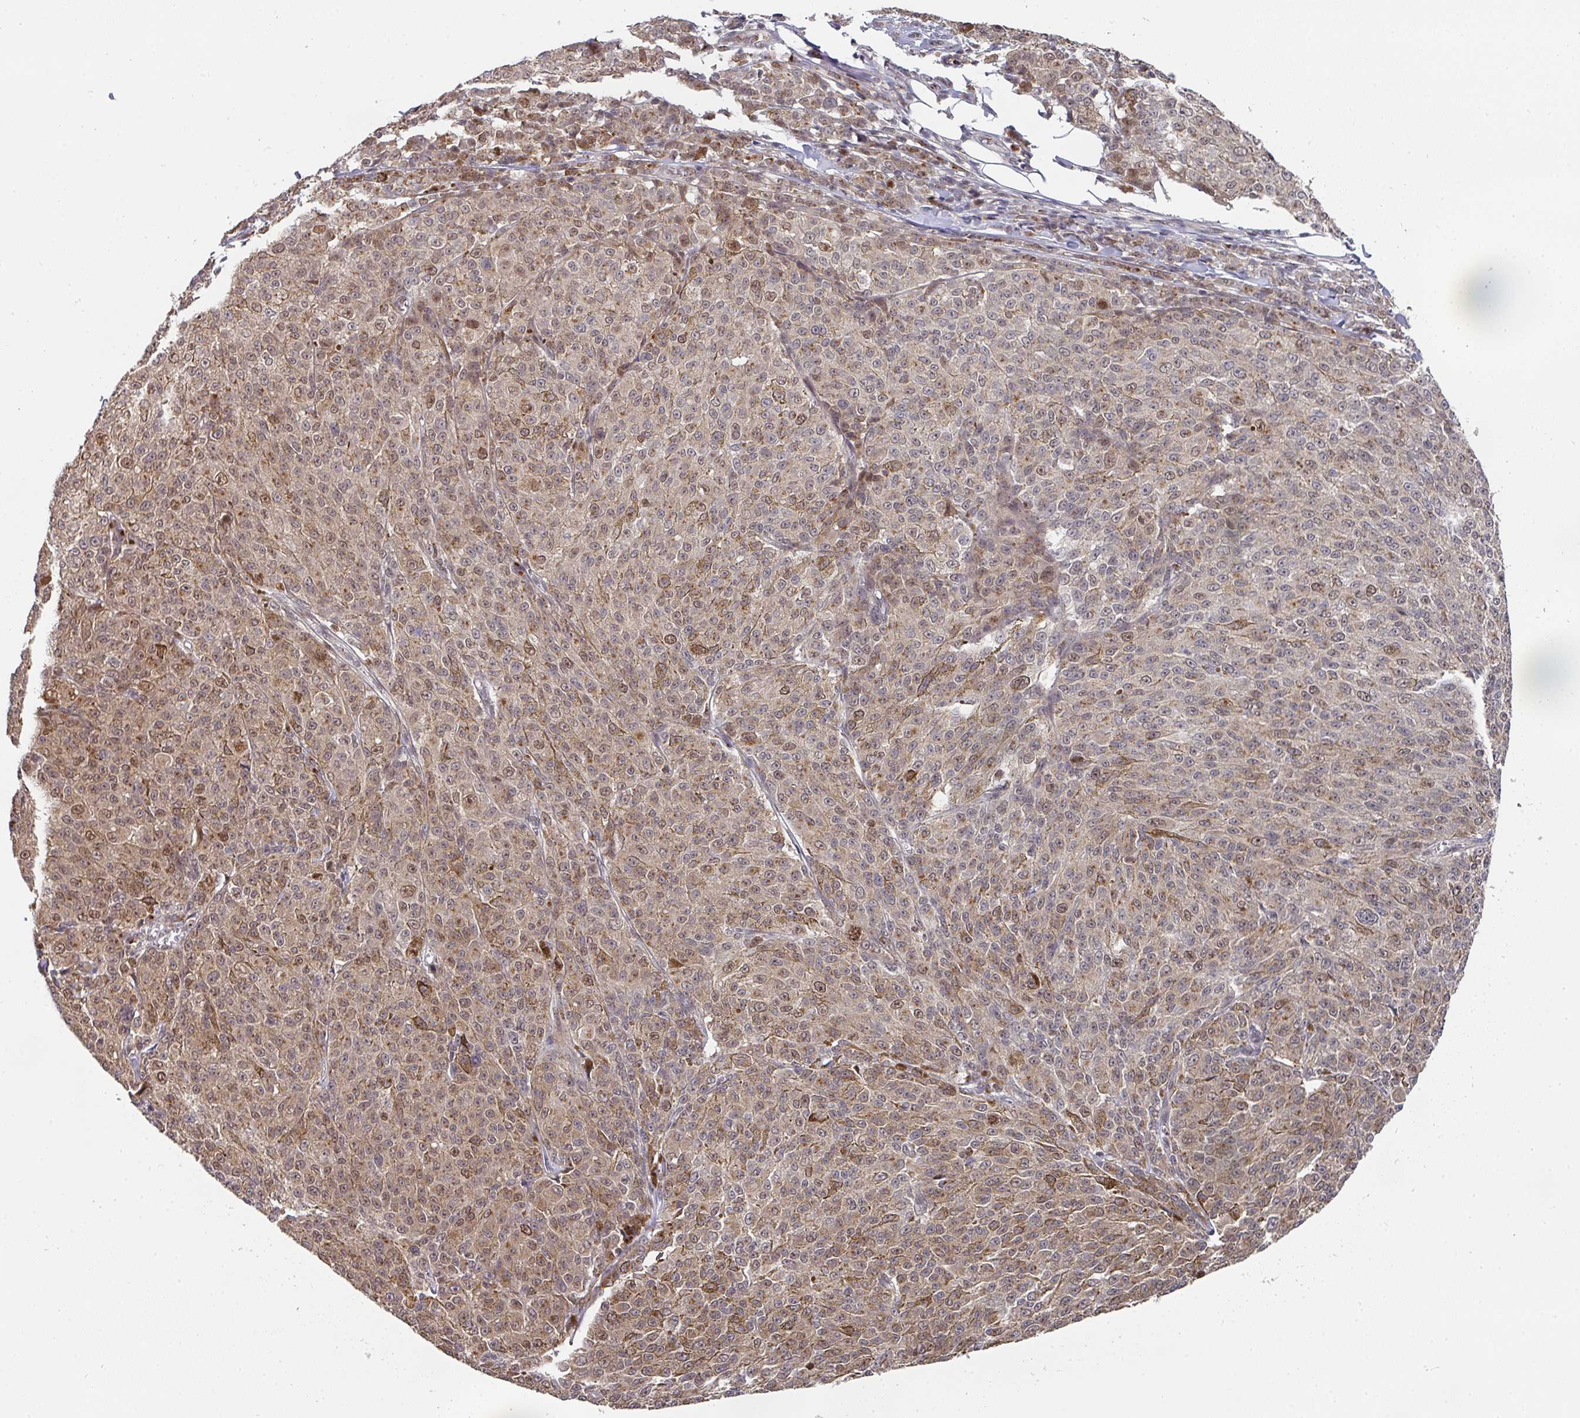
{"staining": {"intensity": "weak", "quantity": ">75%", "location": "cytoplasmic/membranous,nuclear"}, "tissue": "melanoma", "cell_type": "Tumor cells", "image_type": "cancer", "snomed": [{"axis": "morphology", "description": "Malignant melanoma, NOS"}, {"axis": "topography", "description": "Skin"}], "caption": "IHC (DAB) staining of human melanoma displays weak cytoplasmic/membranous and nuclear protein staining in about >75% of tumor cells.", "gene": "C18orf25", "patient": {"sex": "female", "age": 52}}